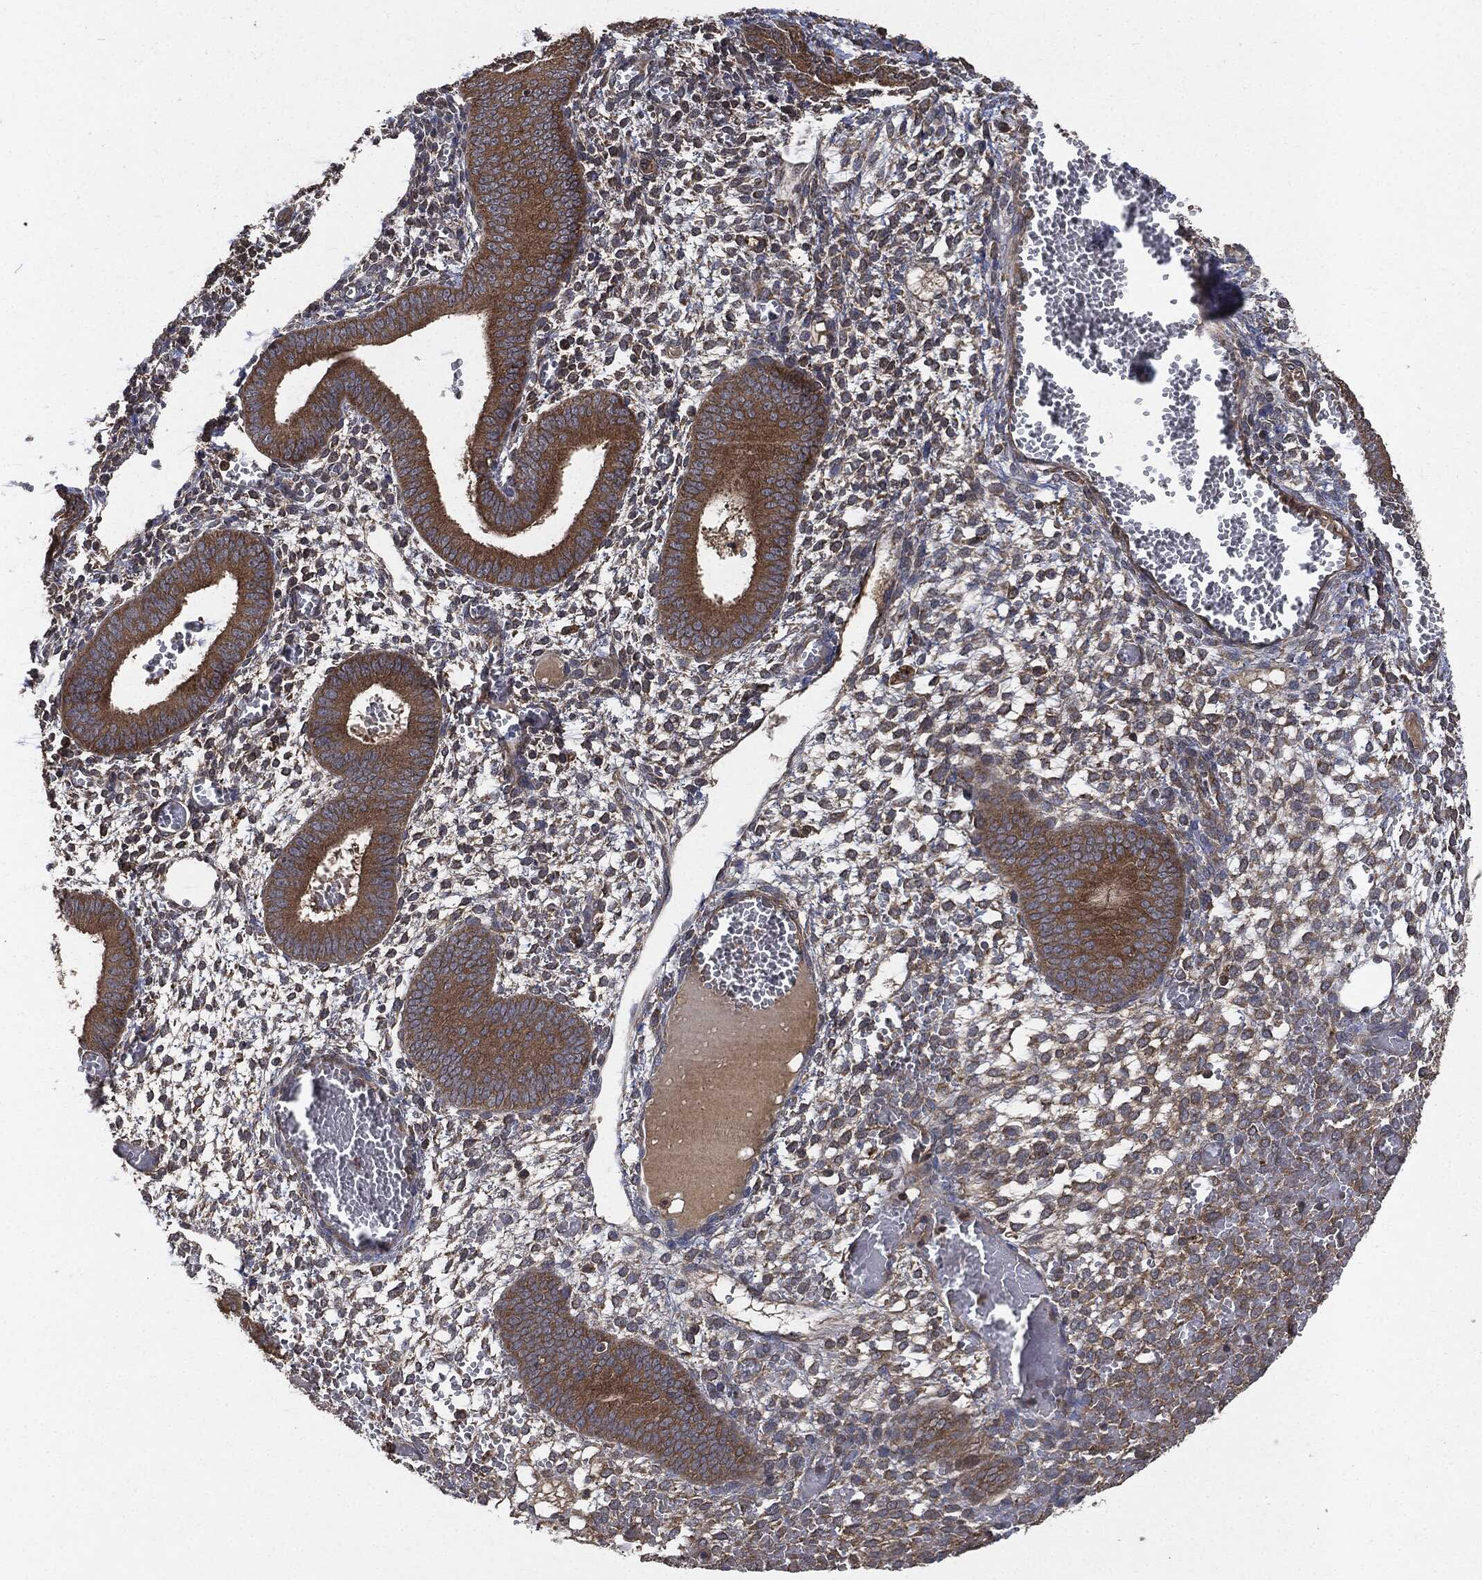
{"staining": {"intensity": "moderate", "quantity": "25%-75%", "location": "cytoplasmic/membranous"}, "tissue": "endometrium", "cell_type": "Cells in endometrial stroma", "image_type": "normal", "snomed": [{"axis": "morphology", "description": "Normal tissue, NOS"}, {"axis": "topography", "description": "Endometrium"}], "caption": "The image reveals immunohistochemical staining of unremarkable endometrium. There is moderate cytoplasmic/membranous positivity is present in about 25%-75% of cells in endometrial stroma.", "gene": "BRAF", "patient": {"sex": "female", "age": 42}}